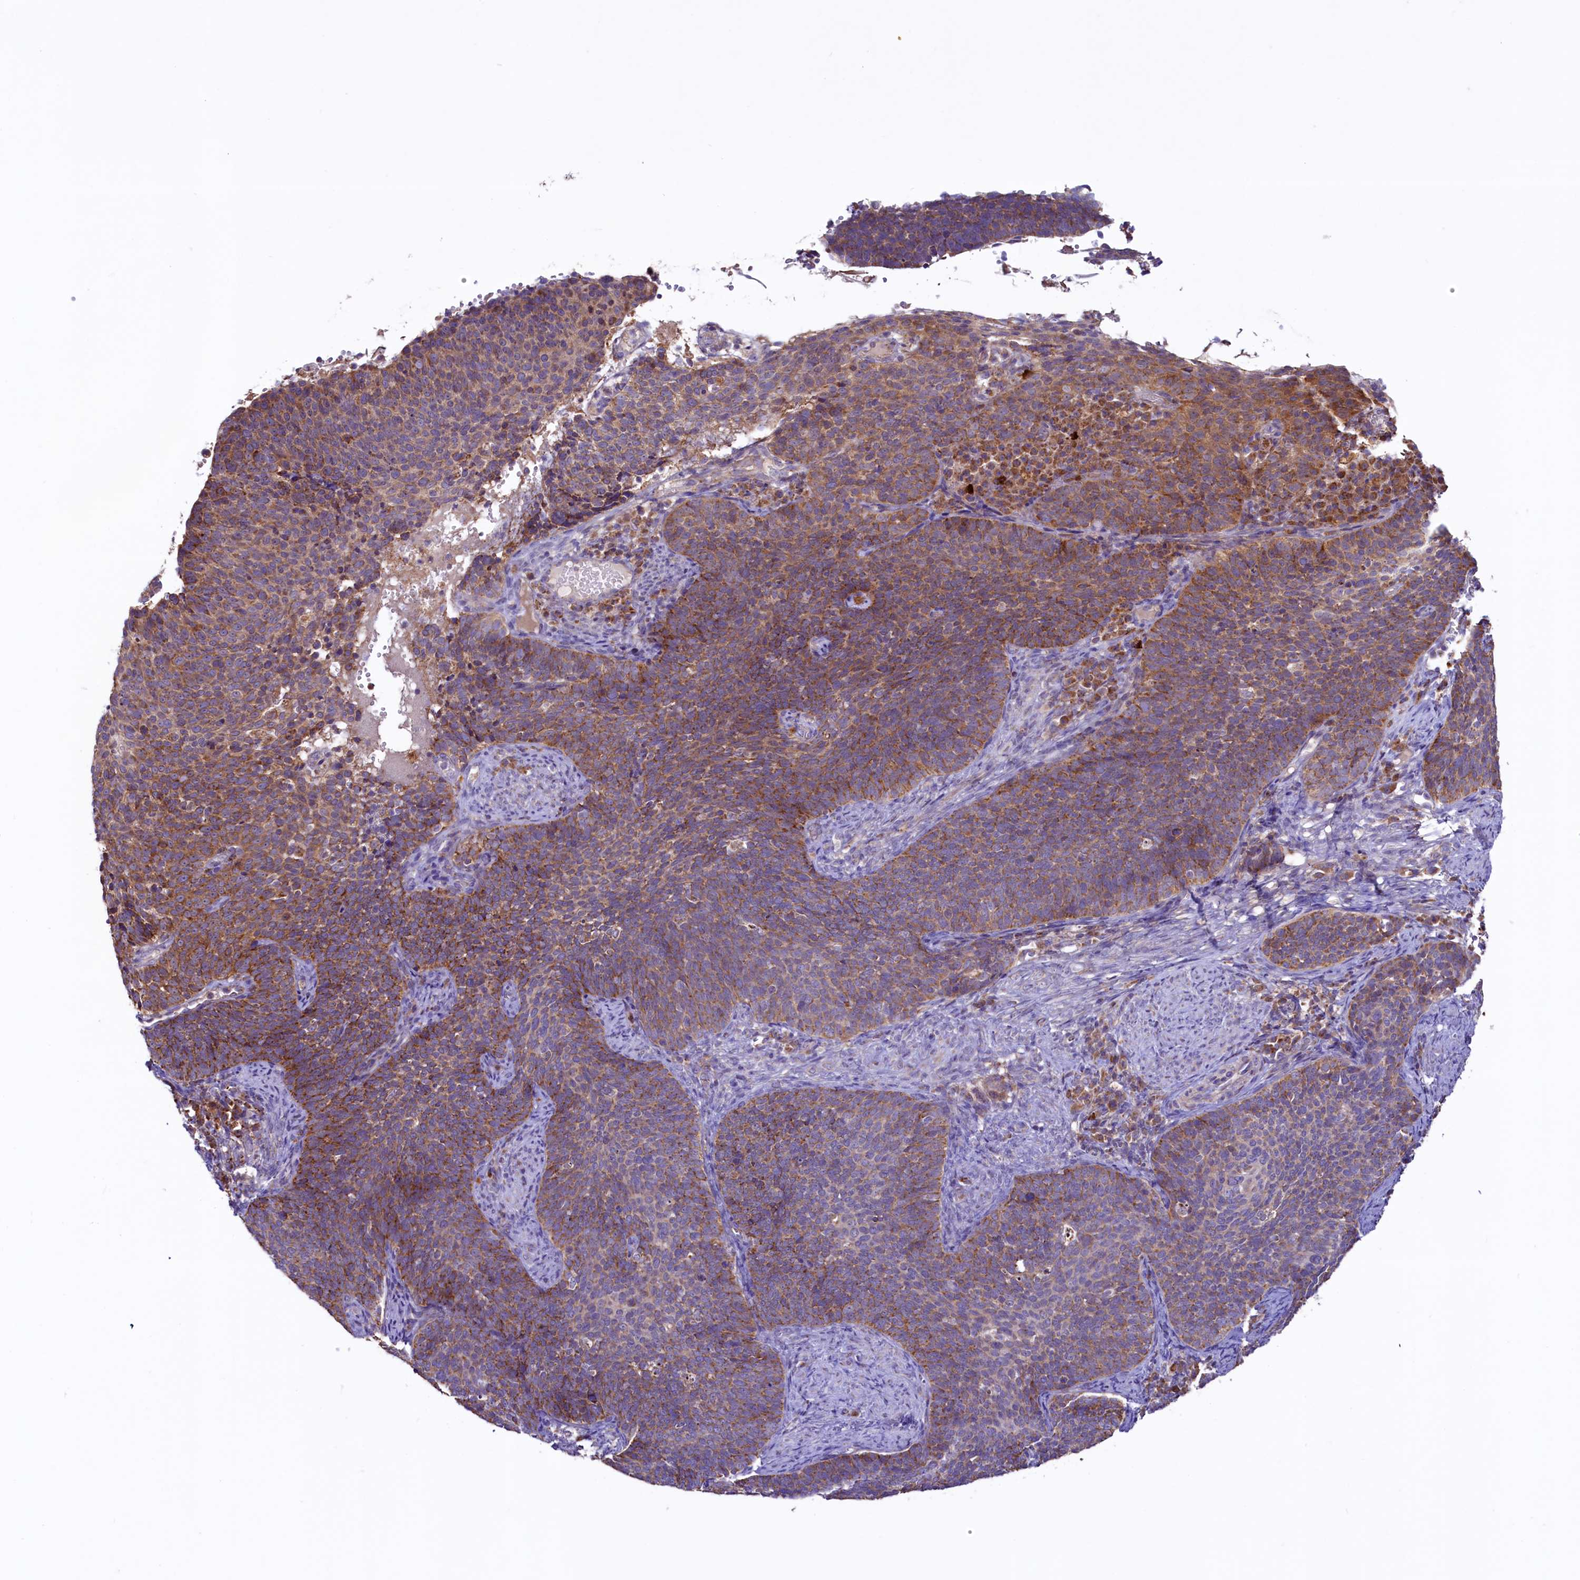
{"staining": {"intensity": "moderate", "quantity": ">75%", "location": "cytoplasmic/membranous"}, "tissue": "cervical cancer", "cell_type": "Tumor cells", "image_type": "cancer", "snomed": [{"axis": "morphology", "description": "Normal tissue, NOS"}, {"axis": "morphology", "description": "Squamous cell carcinoma, NOS"}, {"axis": "topography", "description": "Cervix"}], "caption": "Immunohistochemistry (IHC) of squamous cell carcinoma (cervical) reveals medium levels of moderate cytoplasmic/membranous staining in approximately >75% of tumor cells. The protein of interest is shown in brown color, while the nuclei are stained blue.", "gene": "STARD5", "patient": {"sex": "female", "age": 39}}